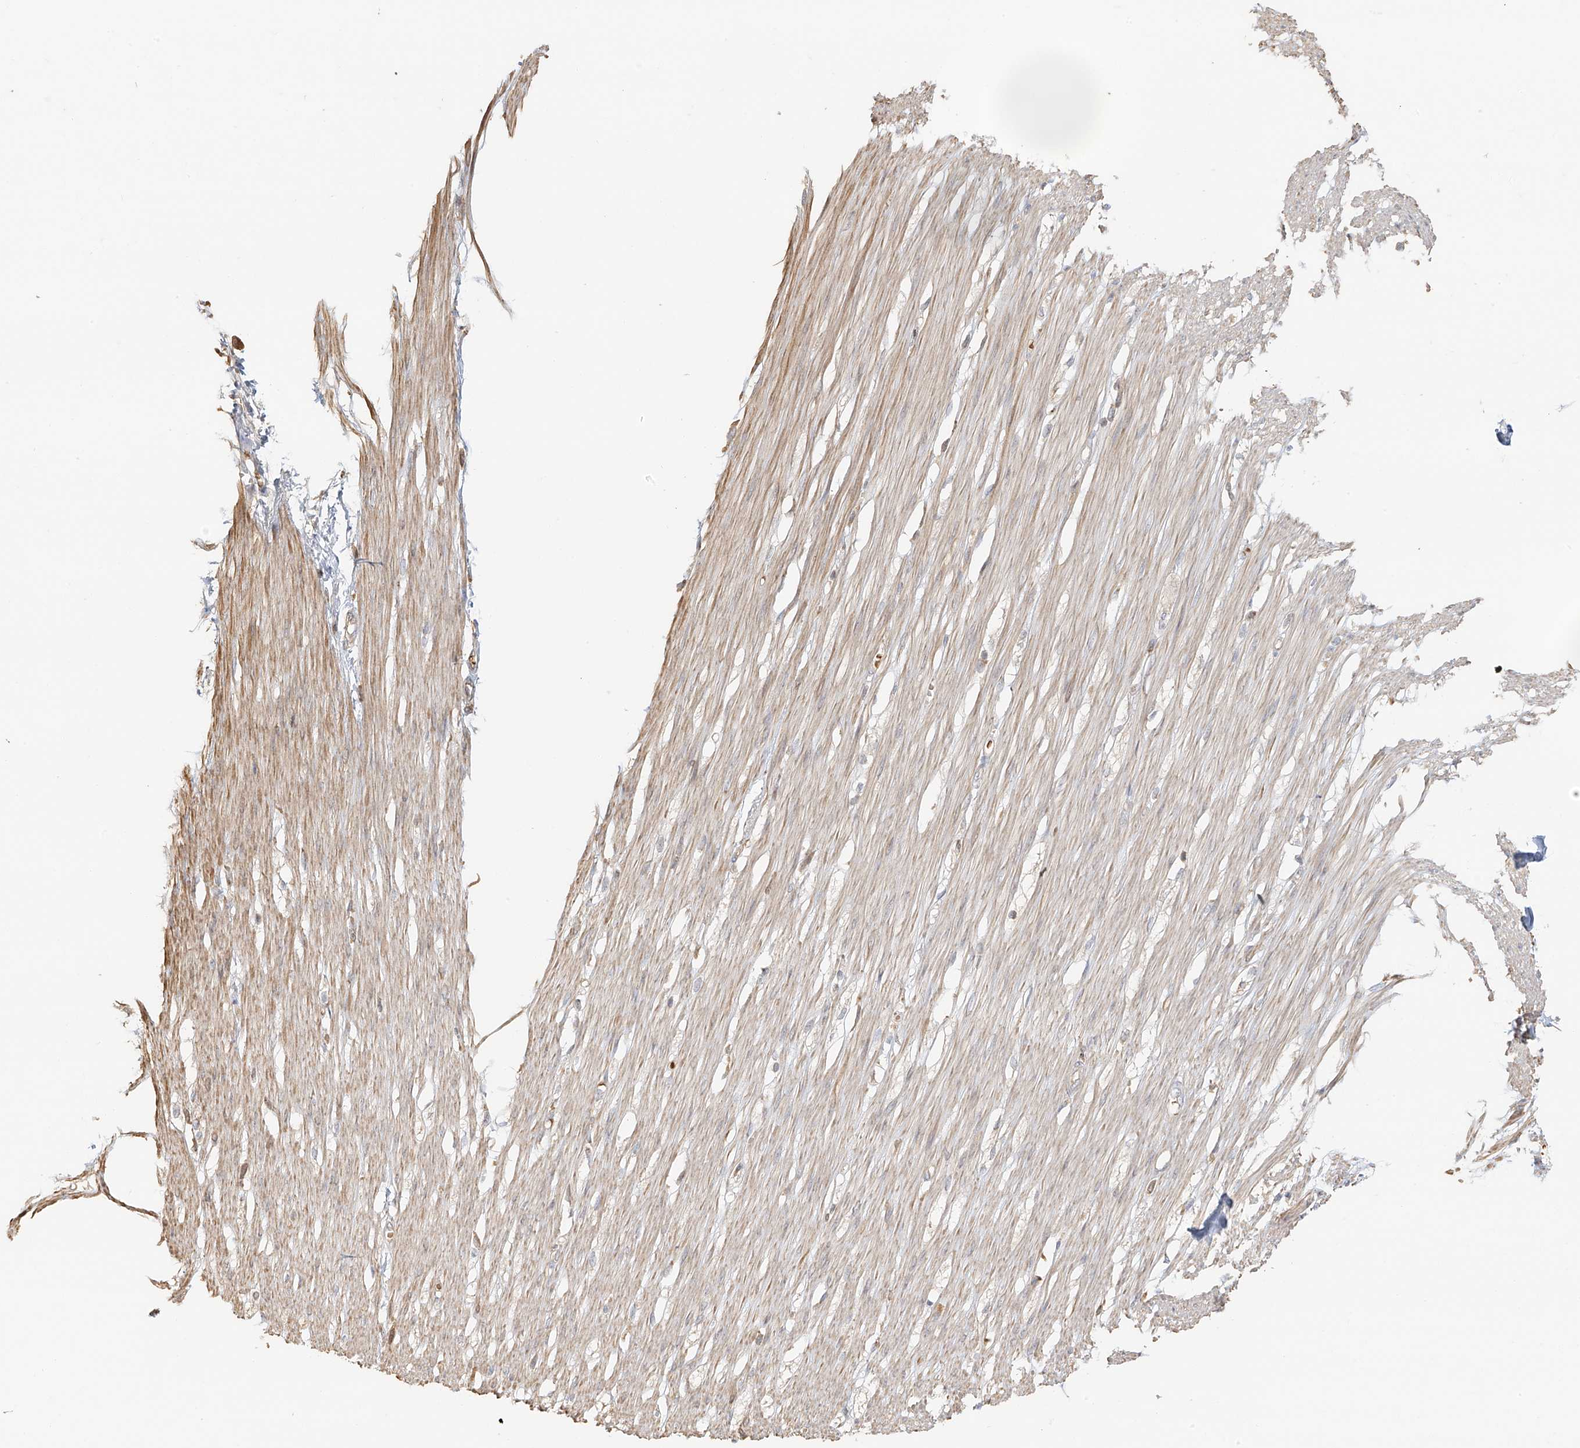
{"staining": {"intensity": "weak", "quantity": ">75%", "location": "cytoplasmic/membranous"}, "tissue": "smooth muscle", "cell_type": "Smooth muscle cells", "image_type": "normal", "snomed": [{"axis": "morphology", "description": "Normal tissue, NOS"}, {"axis": "morphology", "description": "Adenocarcinoma, NOS"}, {"axis": "topography", "description": "Colon"}, {"axis": "topography", "description": "Peripheral nerve tissue"}], "caption": "A high-resolution photomicrograph shows immunohistochemistry staining of benign smooth muscle, which exhibits weak cytoplasmic/membranous positivity in approximately >75% of smooth muscle cells. (DAB IHC, brown staining for protein, blue staining for nuclei).", "gene": "UPK1B", "patient": {"sex": "male", "age": 14}}